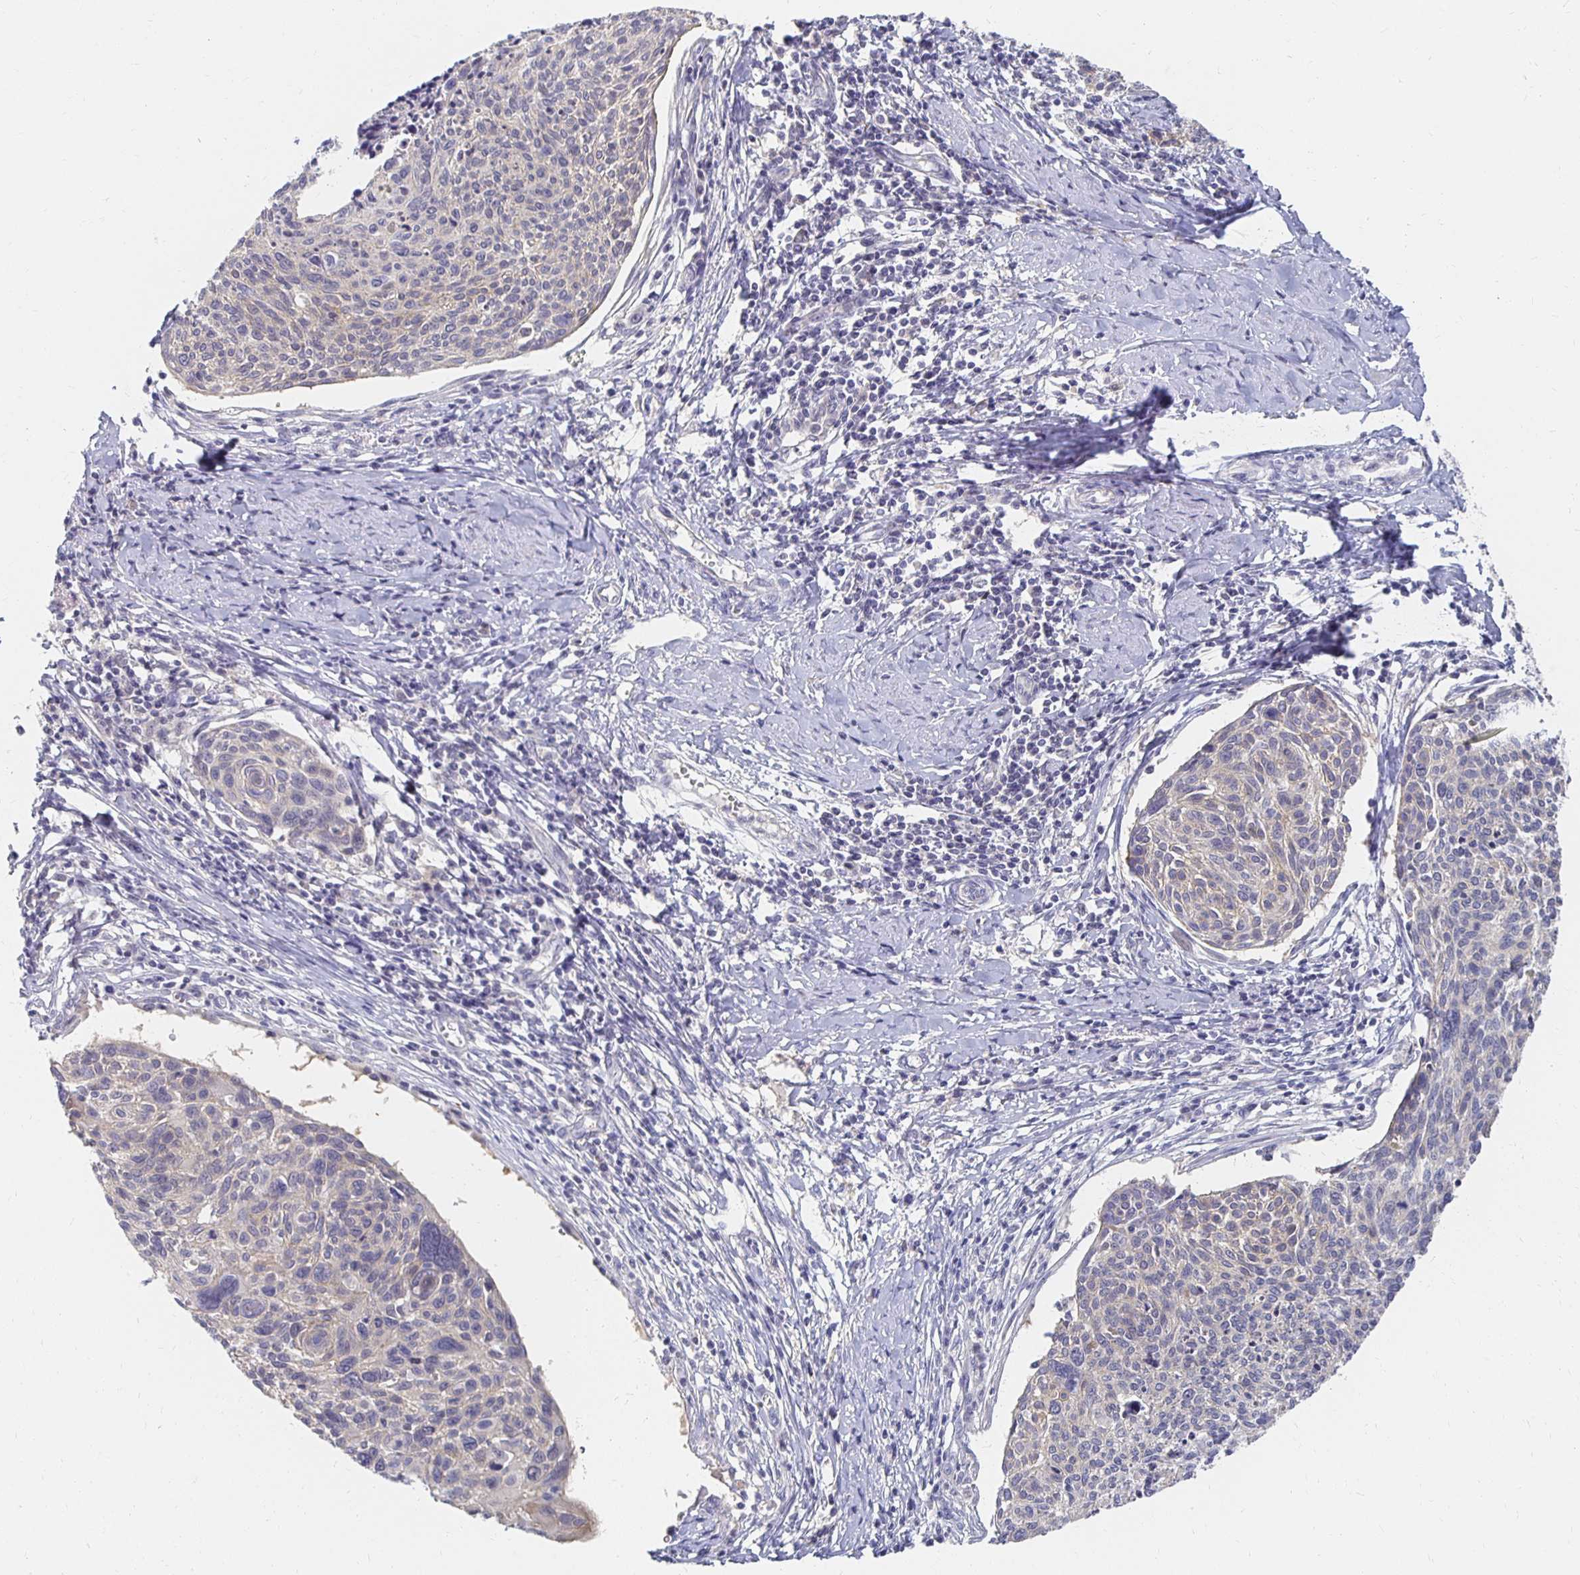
{"staining": {"intensity": "negative", "quantity": "none", "location": "none"}, "tissue": "cervical cancer", "cell_type": "Tumor cells", "image_type": "cancer", "snomed": [{"axis": "morphology", "description": "Squamous cell carcinoma, NOS"}, {"axis": "topography", "description": "Cervix"}], "caption": "There is no significant positivity in tumor cells of cervical cancer (squamous cell carcinoma).", "gene": "FKRP", "patient": {"sex": "female", "age": 49}}